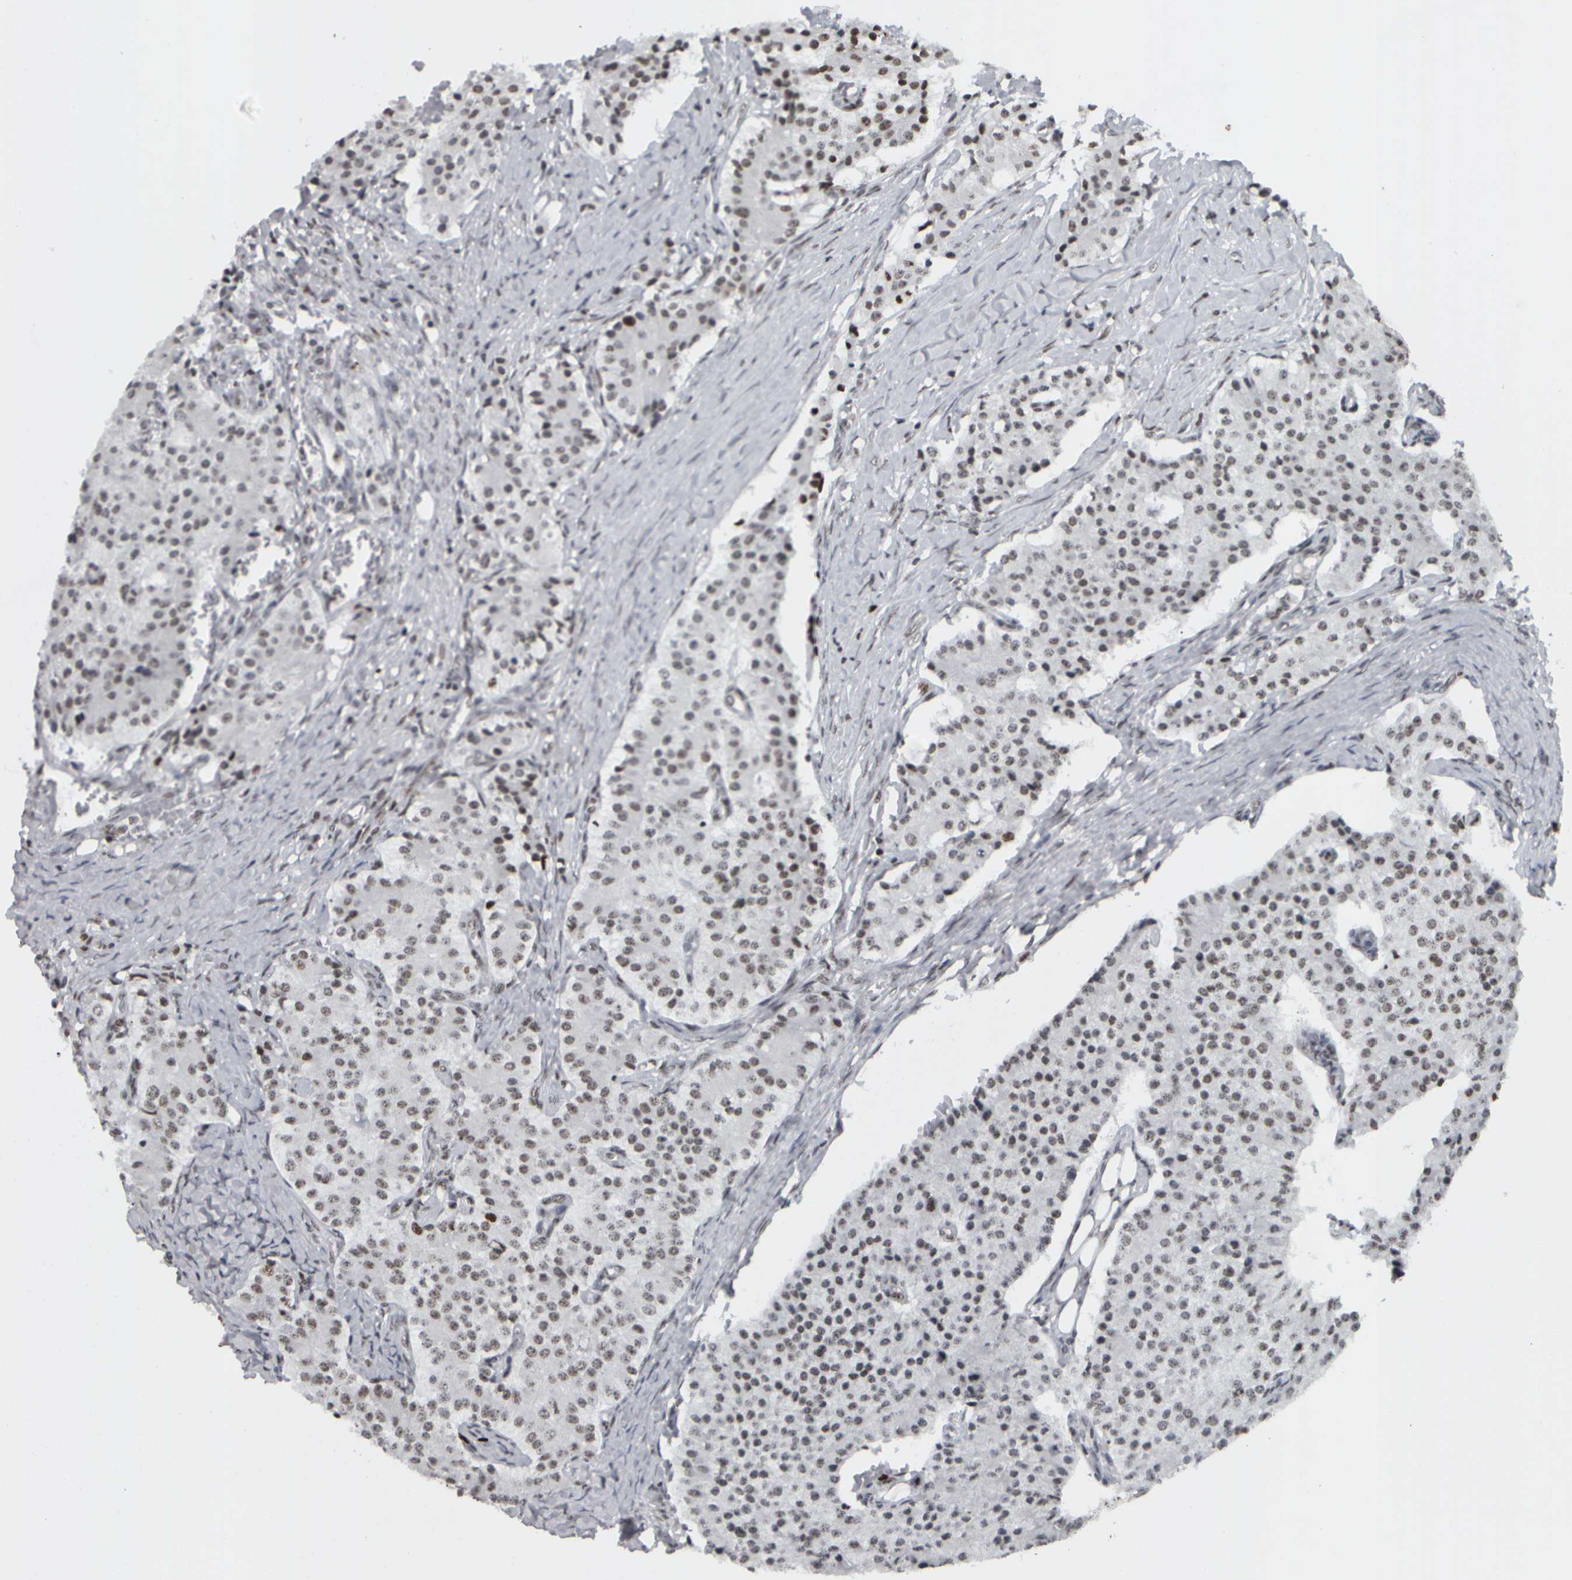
{"staining": {"intensity": "weak", "quantity": "25%-75%", "location": "nuclear"}, "tissue": "carcinoid", "cell_type": "Tumor cells", "image_type": "cancer", "snomed": [{"axis": "morphology", "description": "Carcinoid, malignant, NOS"}, {"axis": "topography", "description": "Colon"}], "caption": "A brown stain labels weak nuclear expression of a protein in human carcinoid tumor cells.", "gene": "TOP2B", "patient": {"sex": "female", "age": 52}}